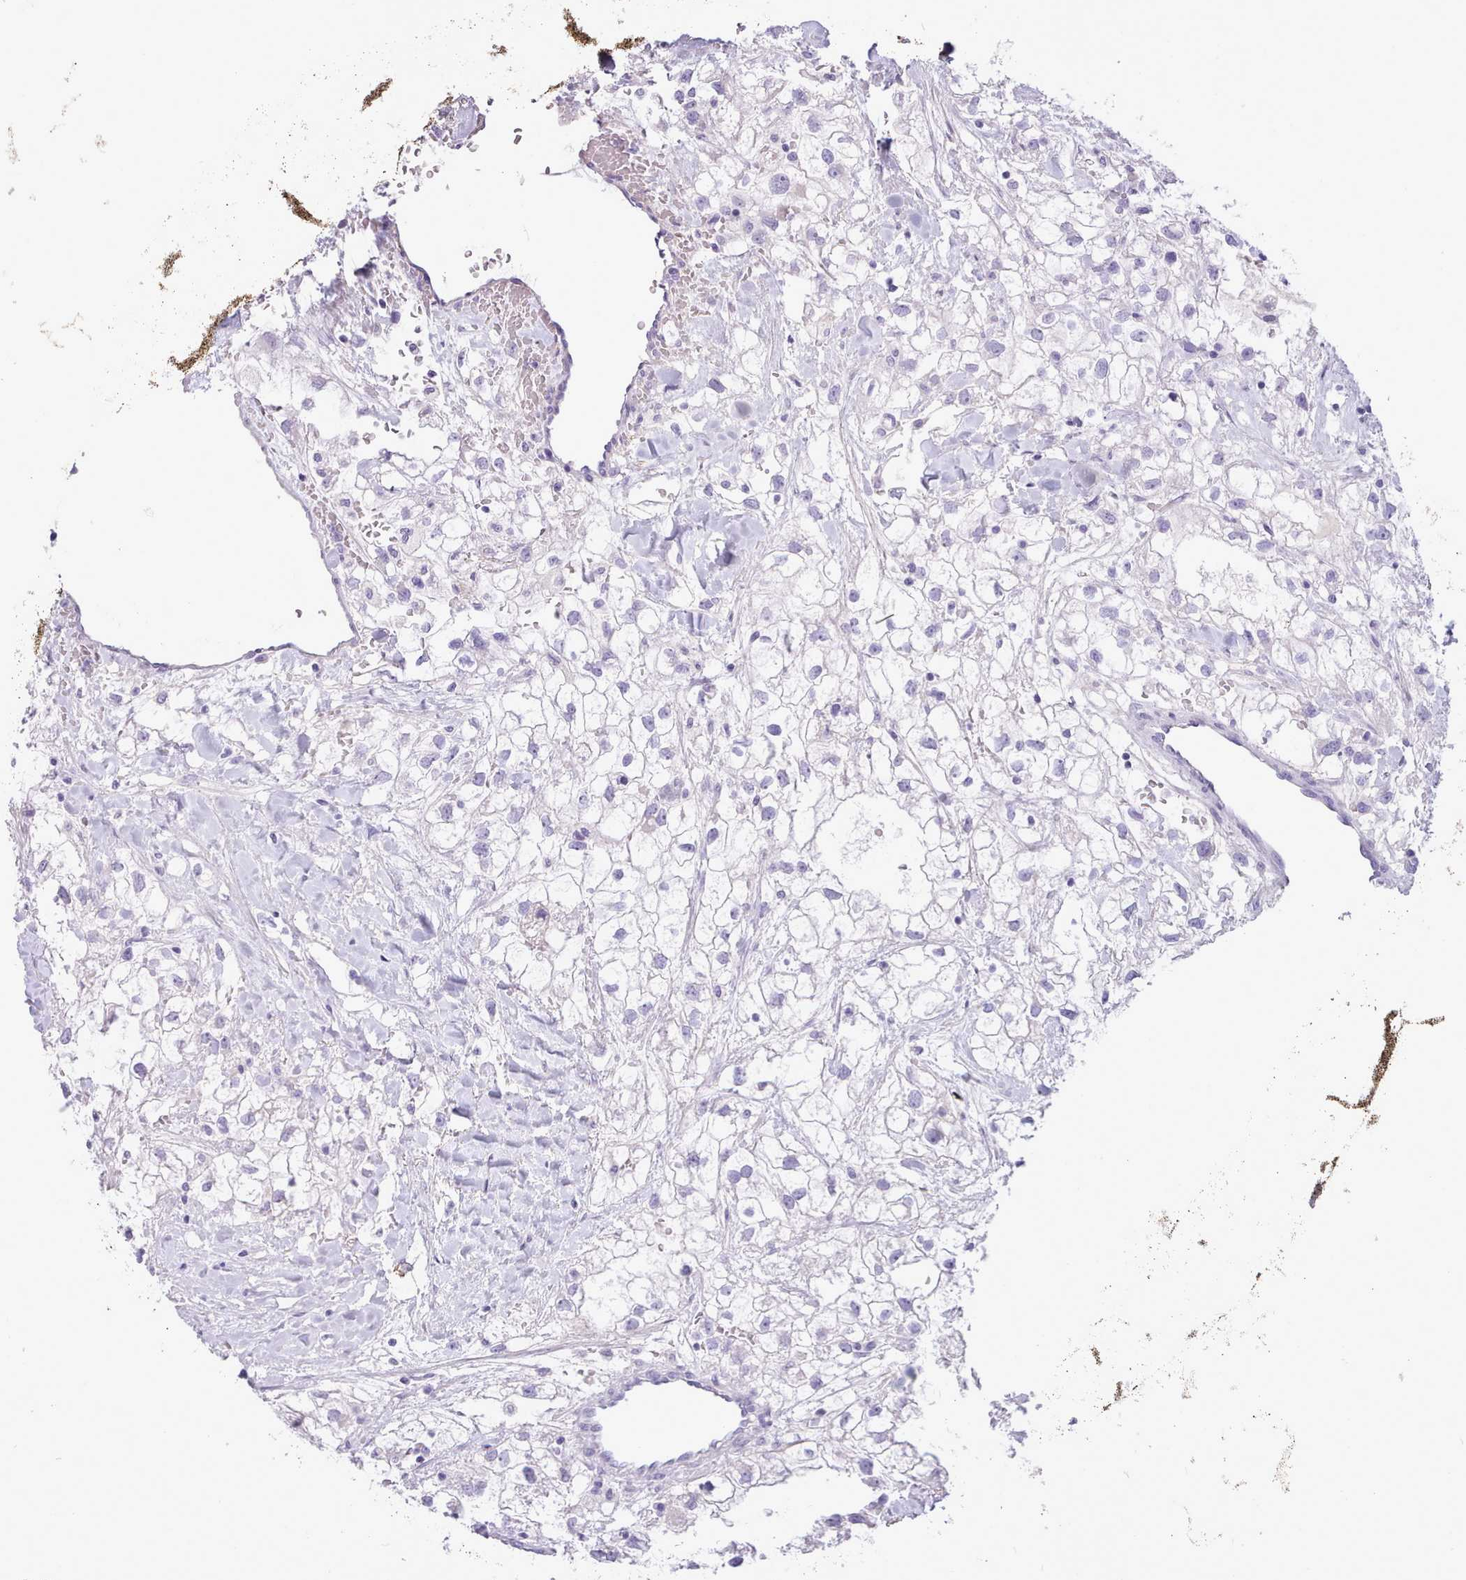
{"staining": {"intensity": "negative", "quantity": "none", "location": "none"}, "tissue": "renal cancer", "cell_type": "Tumor cells", "image_type": "cancer", "snomed": [{"axis": "morphology", "description": "Adenocarcinoma, NOS"}, {"axis": "topography", "description": "Kidney"}], "caption": "The histopathology image demonstrates no significant staining in tumor cells of adenocarcinoma (renal).", "gene": "CYP2A13", "patient": {"sex": "male", "age": 59}}